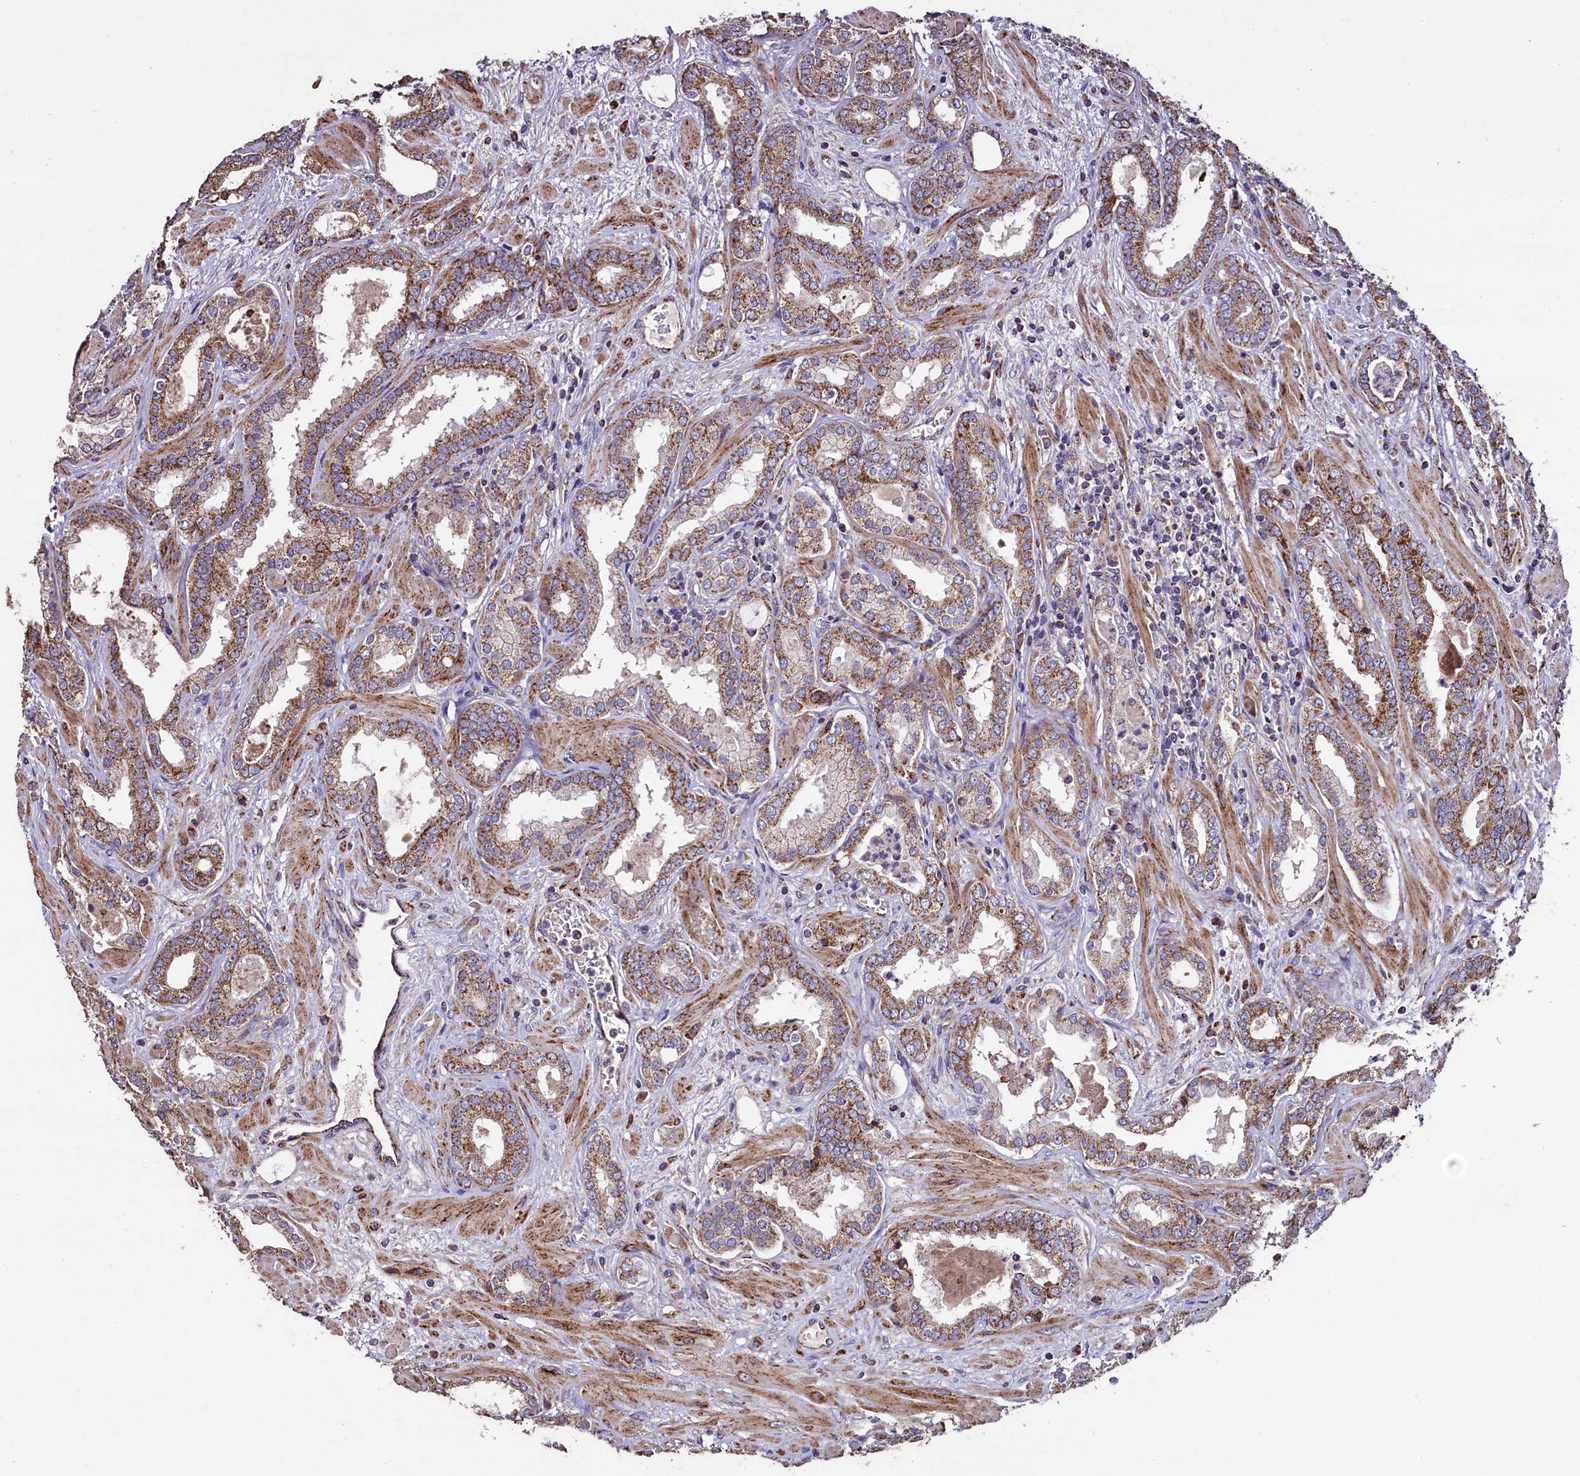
{"staining": {"intensity": "moderate", "quantity": ">75%", "location": "cytoplasmic/membranous"}, "tissue": "prostate cancer", "cell_type": "Tumor cells", "image_type": "cancer", "snomed": [{"axis": "morphology", "description": "Adenocarcinoma, High grade"}, {"axis": "topography", "description": "Prostate"}], "caption": "Immunohistochemistry (IHC) (DAB) staining of prostate high-grade adenocarcinoma shows moderate cytoplasmic/membranous protein positivity in approximately >75% of tumor cells. Nuclei are stained in blue.", "gene": "COQ9", "patient": {"sex": "male", "age": 64}}